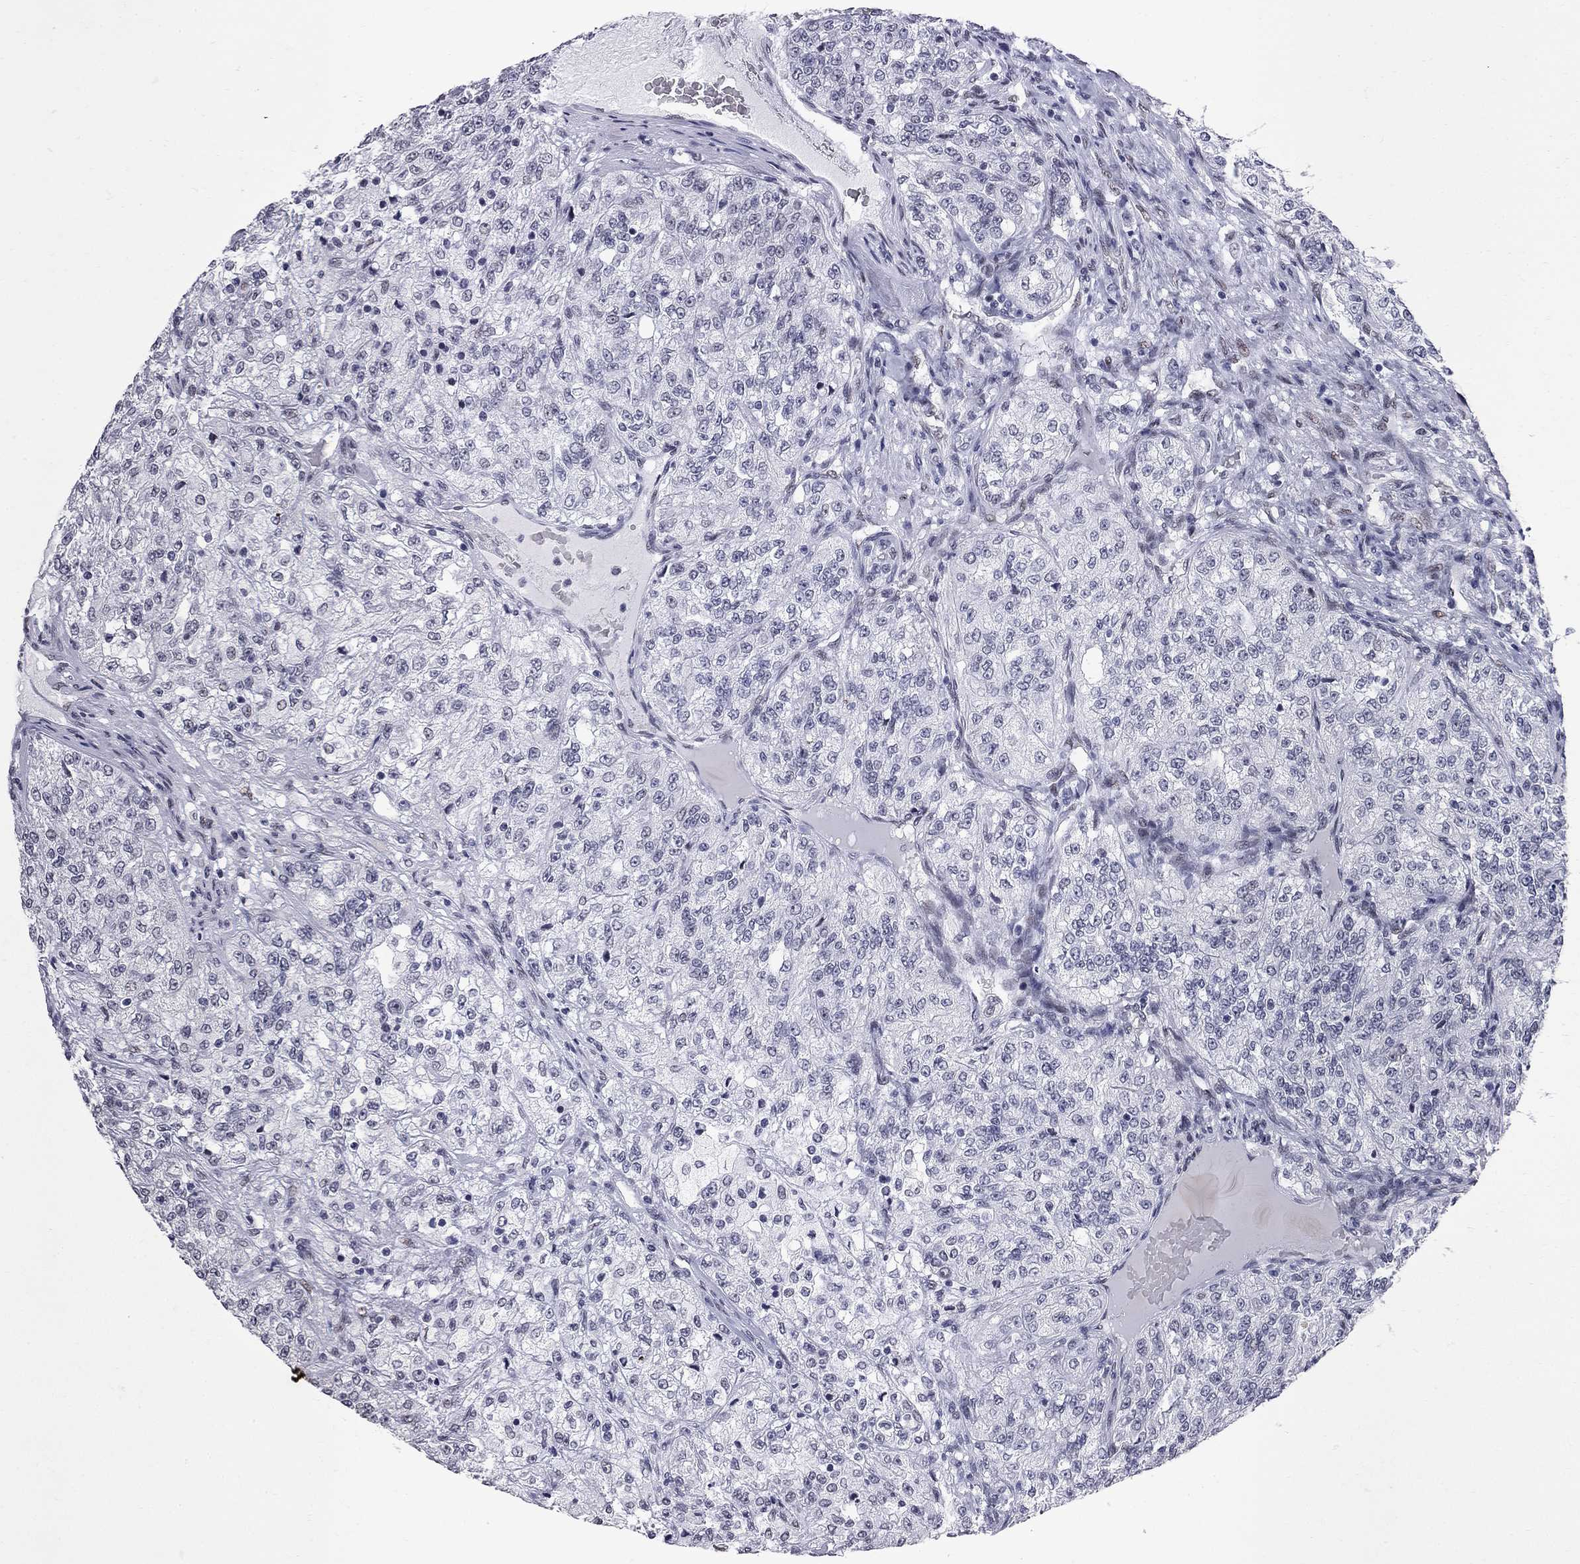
{"staining": {"intensity": "negative", "quantity": "none", "location": "none"}, "tissue": "renal cancer", "cell_type": "Tumor cells", "image_type": "cancer", "snomed": [{"axis": "morphology", "description": "Adenocarcinoma, NOS"}, {"axis": "topography", "description": "Kidney"}], "caption": "This histopathology image is of renal cancer stained with immunohistochemistry to label a protein in brown with the nuclei are counter-stained blue. There is no expression in tumor cells.", "gene": "ZBTB47", "patient": {"sex": "female", "age": 63}}